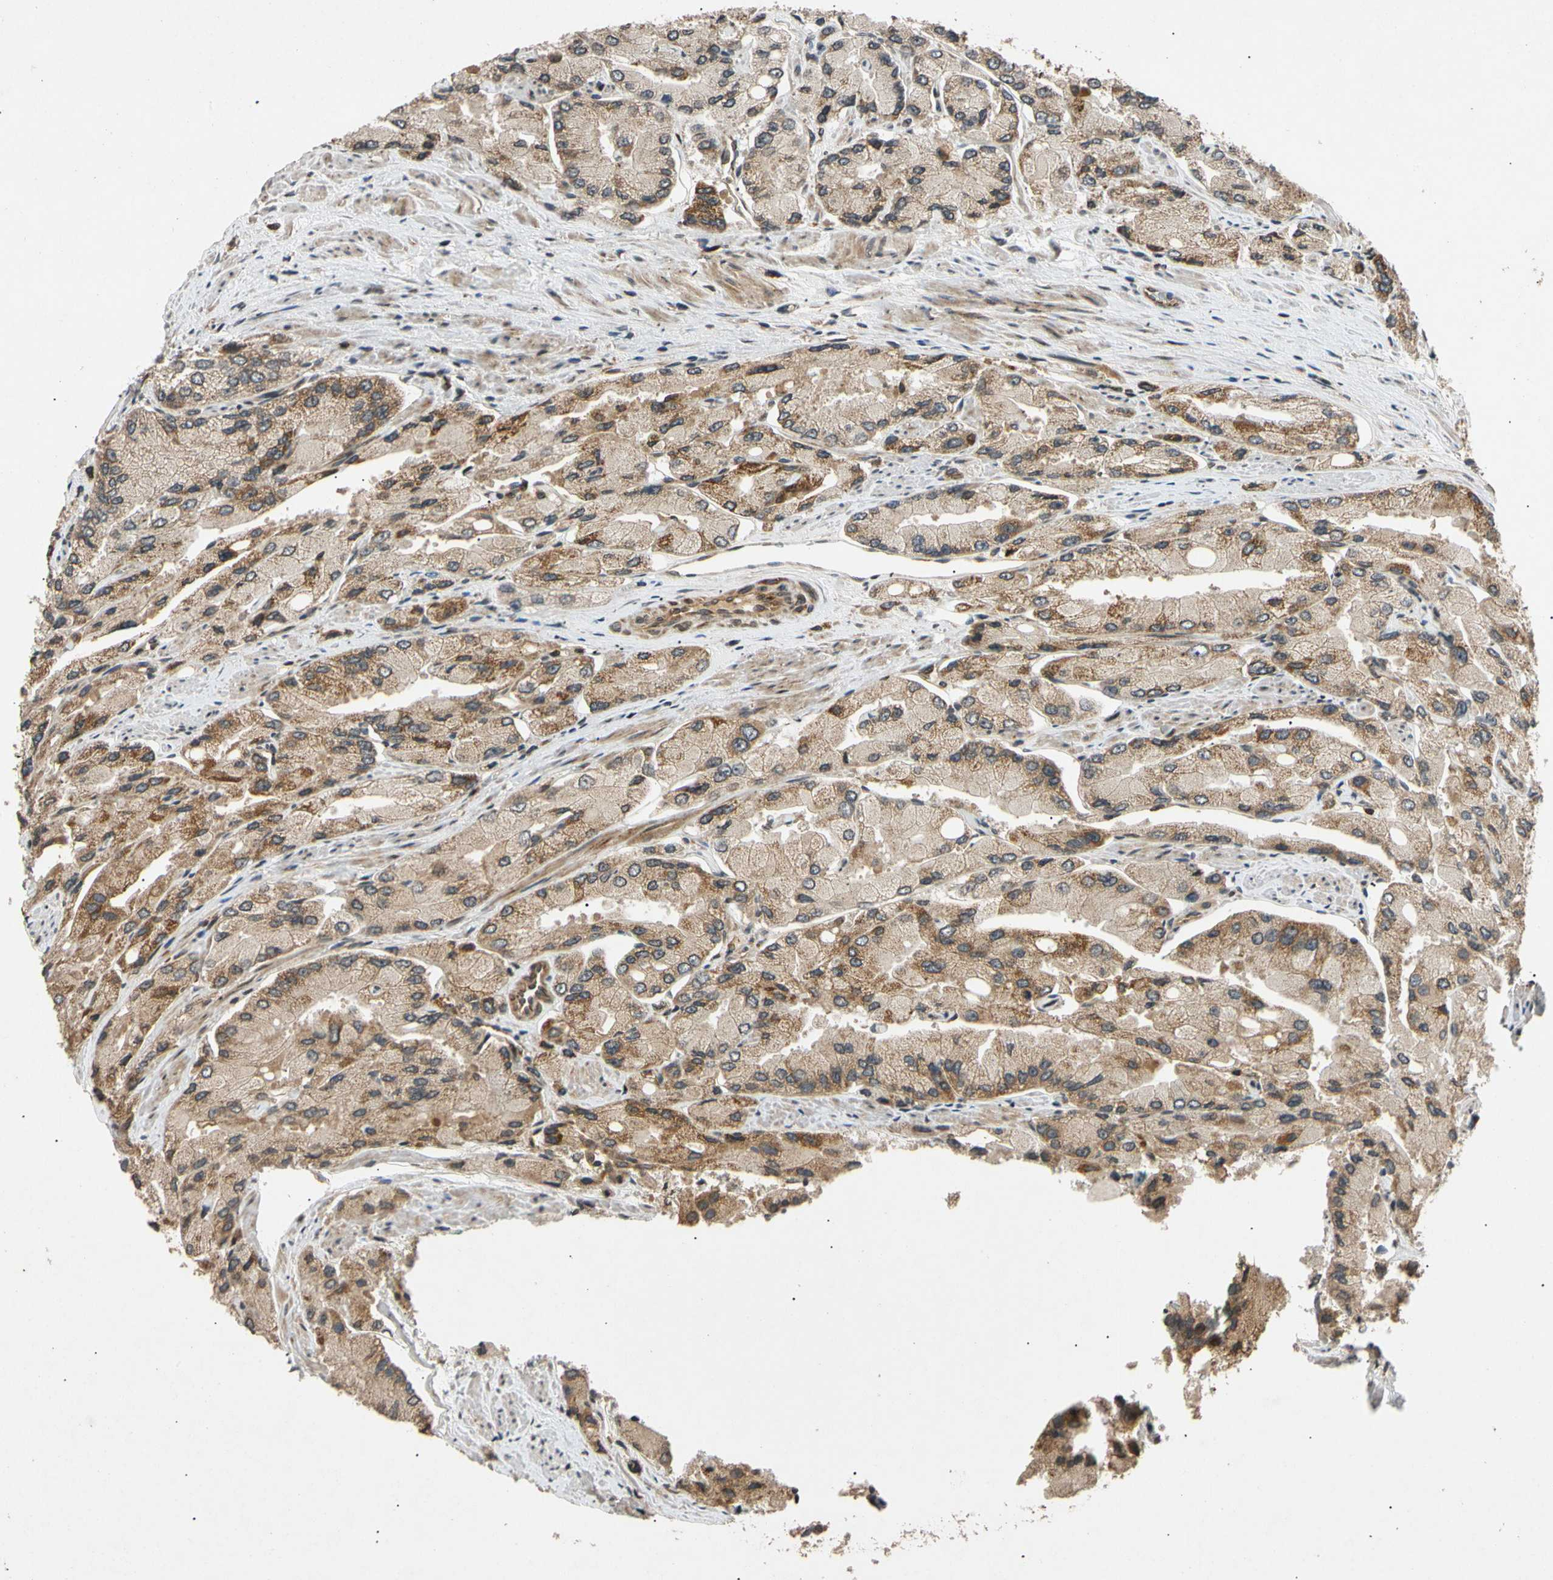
{"staining": {"intensity": "moderate", "quantity": ">75%", "location": "cytoplasmic/membranous"}, "tissue": "prostate cancer", "cell_type": "Tumor cells", "image_type": "cancer", "snomed": [{"axis": "morphology", "description": "Adenocarcinoma, High grade"}, {"axis": "topography", "description": "Prostate"}], "caption": "Tumor cells exhibit moderate cytoplasmic/membranous staining in about >75% of cells in prostate cancer (high-grade adenocarcinoma).", "gene": "MRPS22", "patient": {"sex": "male", "age": 58}}